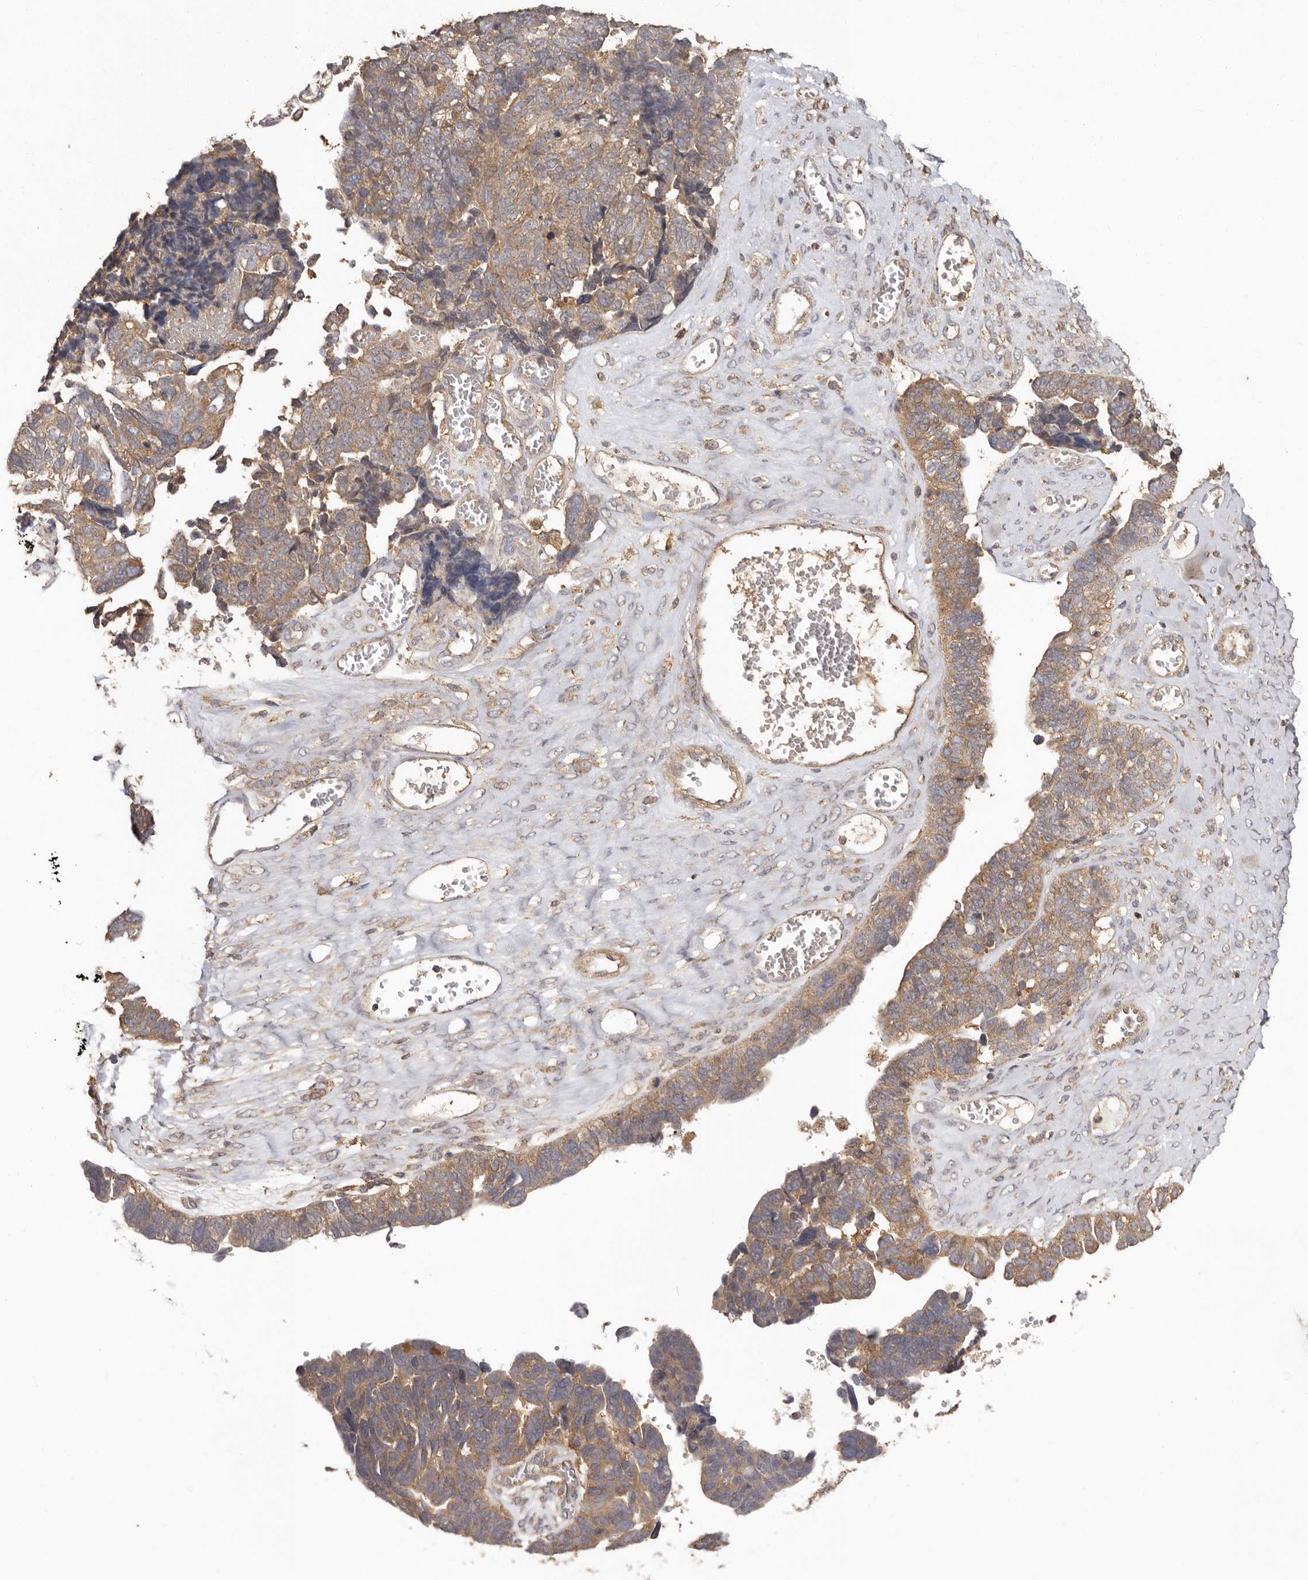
{"staining": {"intensity": "moderate", "quantity": ">75%", "location": "cytoplasmic/membranous"}, "tissue": "ovarian cancer", "cell_type": "Tumor cells", "image_type": "cancer", "snomed": [{"axis": "morphology", "description": "Cystadenocarcinoma, serous, NOS"}, {"axis": "topography", "description": "Ovary"}], "caption": "Tumor cells exhibit moderate cytoplasmic/membranous positivity in approximately >75% of cells in ovarian cancer.", "gene": "RWDD1", "patient": {"sex": "female", "age": 79}}